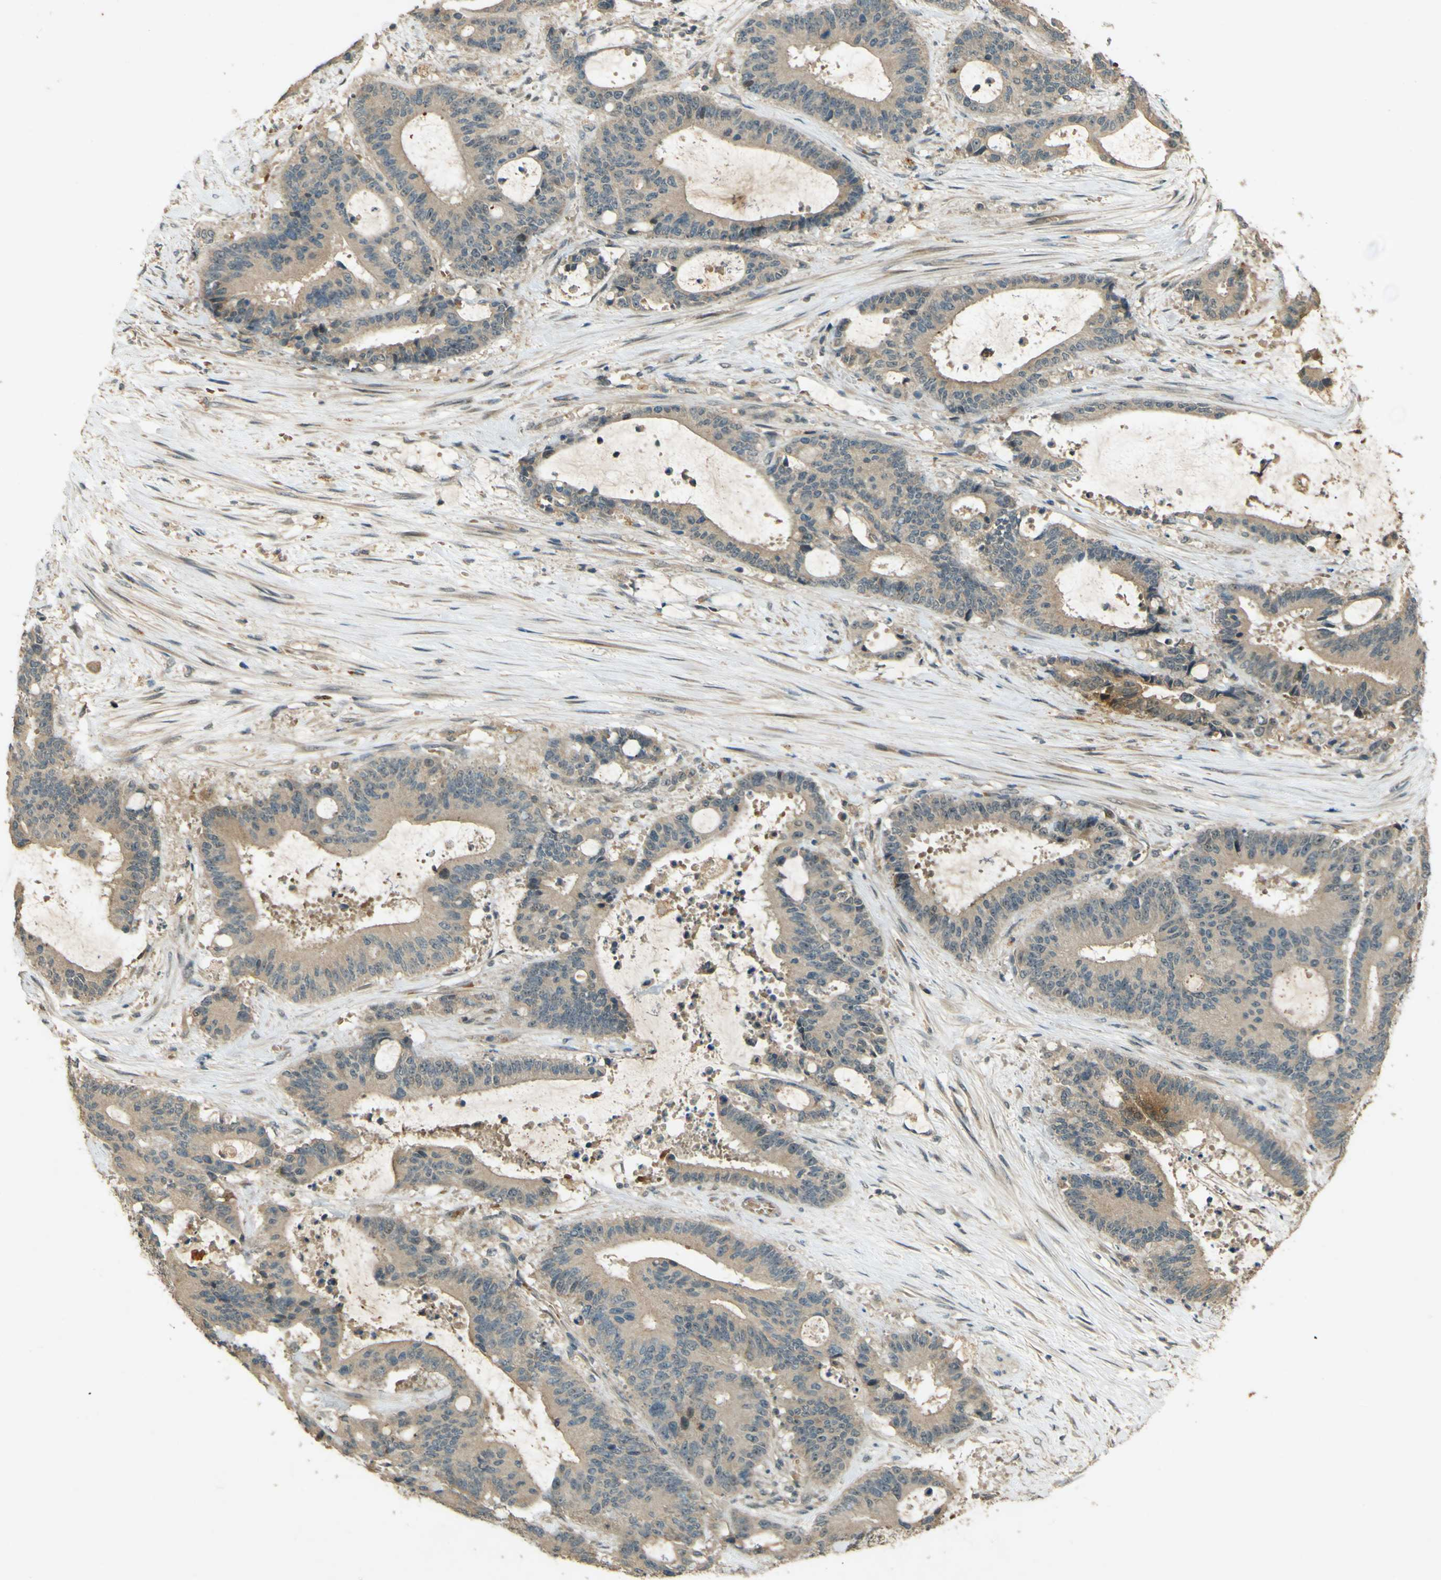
{"staining": {"intensity": "weak", "quantity": ">75%", "location": "cytoplasmic/membranous"}, "tissue": "liver cancer", "cell_type": "Tumor cells", "image_type": "cancer", "snomed": [{"axis": "morphology", "description": "Normal tissue, NOS"}, {"axis": "morphology", "description": "Cholangiocarcinoma"}, {"axis": "topography", "description": "Liver"}, {"axis": "topography", "description": "Peripheral nerve tissue"}], "caption": "Liver cancer was stained to show a protein in brown. There is low levels of weak cytoplasmic/membranous positivity in approximately >75% of tumor cells. Immunohistochemistry (ihc) stains the protein of interest in brown and the nuclei are stained blue.", "gene": "MPDZ", "patient": {"sex": "female", "age": 73}}